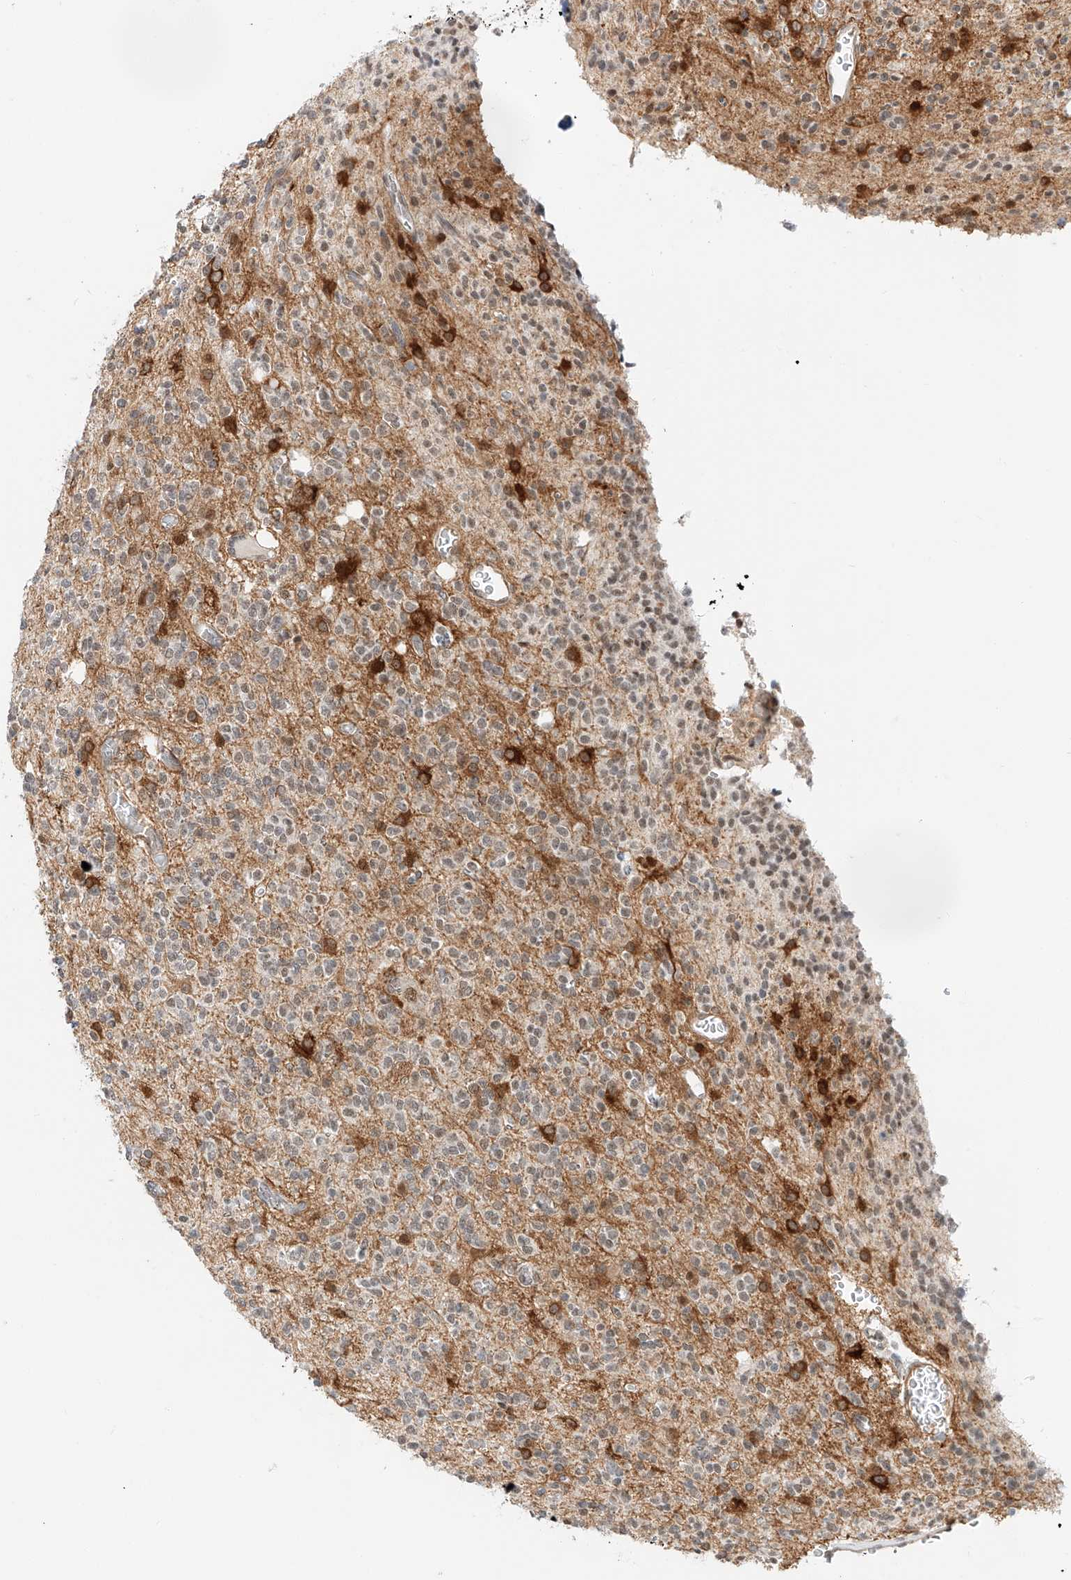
{"staining": {"intensity": "negative", "quantity": "none", "location": "none"}, "tissue": "glioma", "cell_type": "Tumor cells", "image_type": "cancer", "snomed": [{"axis": "morphology", "description": "Glioma, malignant, High grade"}, {"axis": "topography", "description": "Brain"}], "caption": "Tumor cells show no significant expression in glioma. (Immunohistochemistry, brightfield microscopy, high magnification).", "gene": "CARMIL1", "patient": {"sex": "male", "age": 34}}